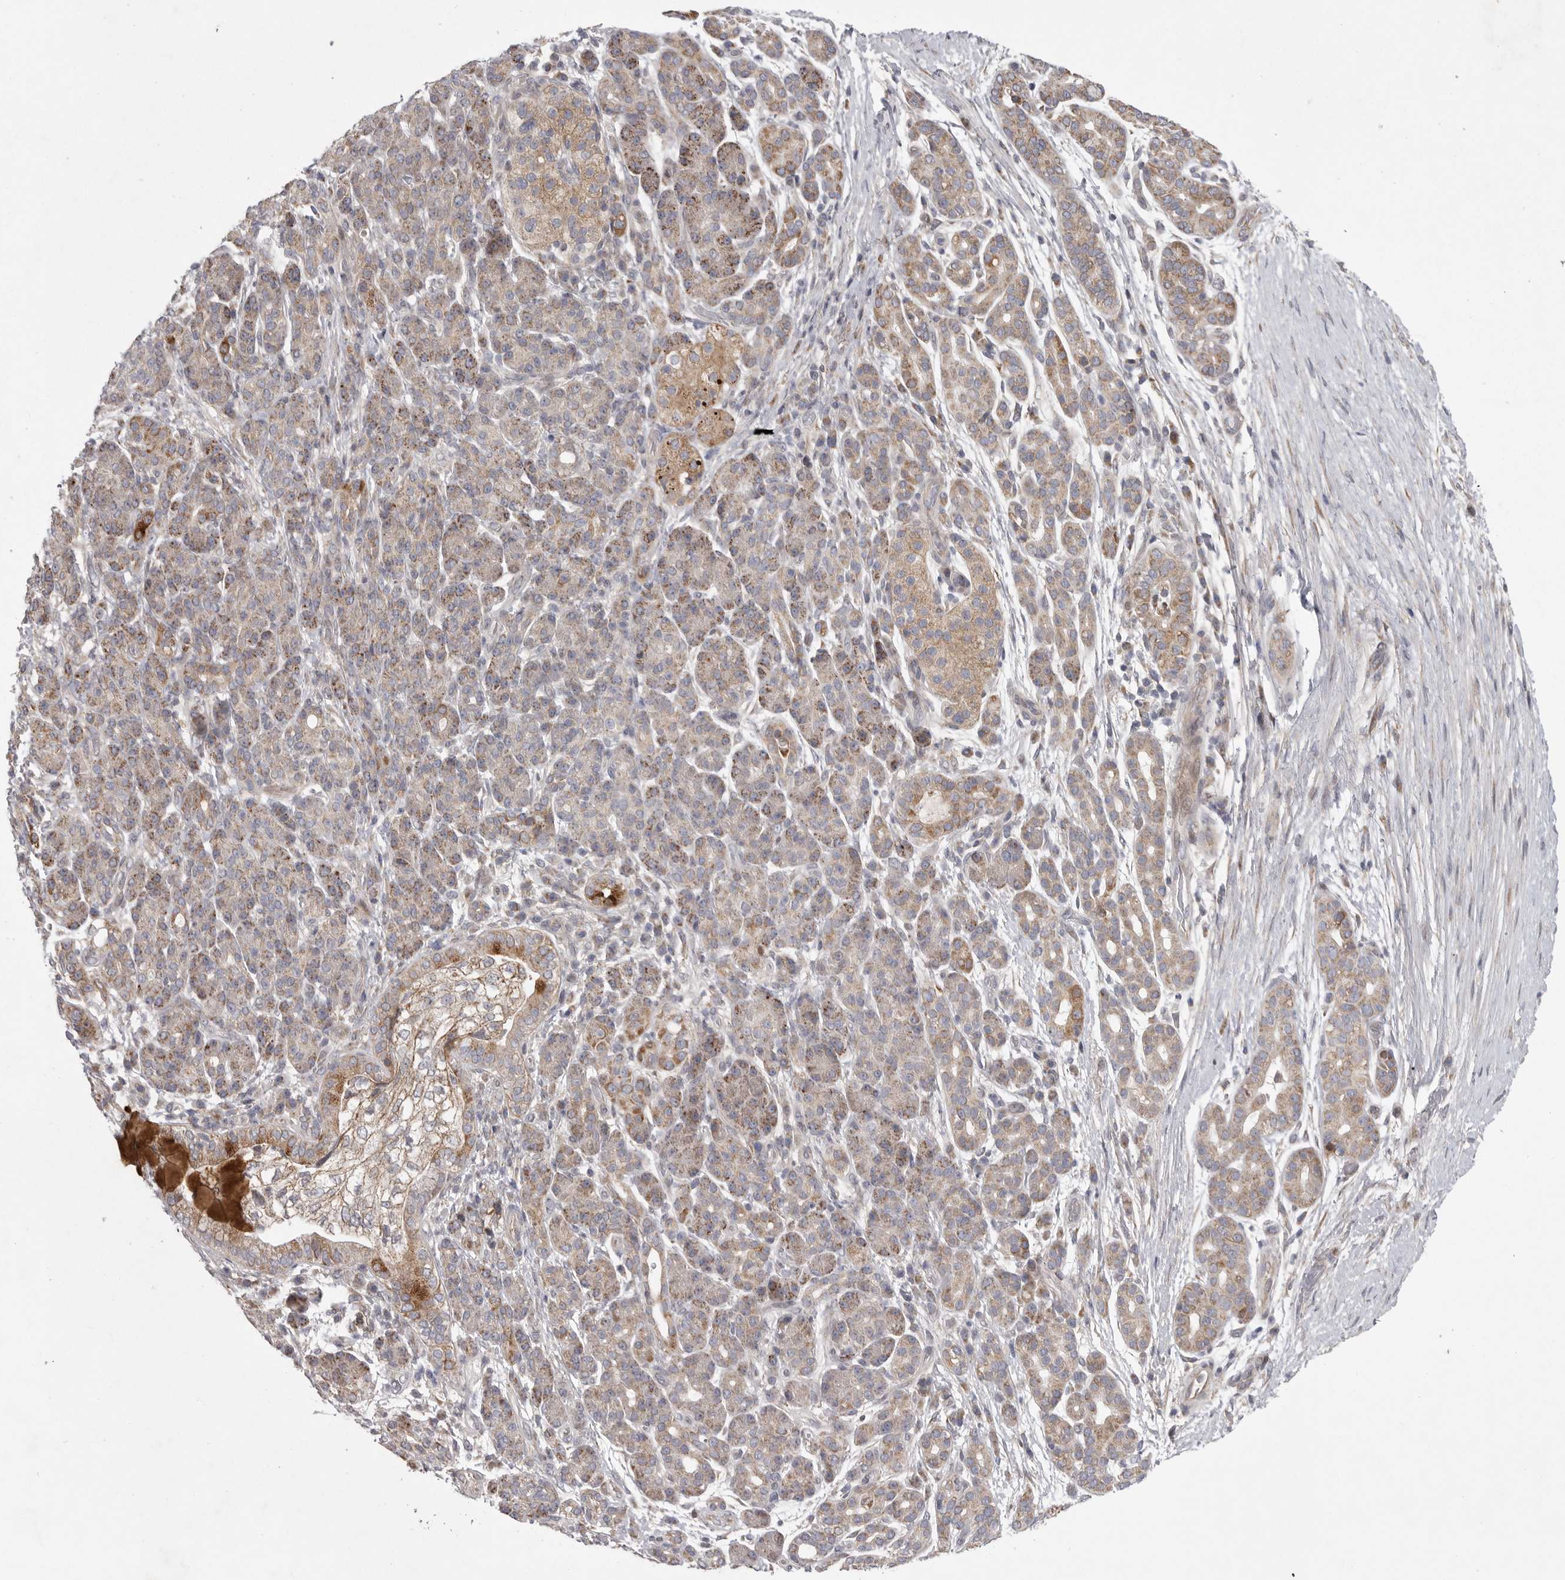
{"staining": {"intensity": "moderate", "quantity": ">75%", "location": "cytoplasmic/membranous"}, "tissue": "pancreatic cancer", "cell_type": "Tumor cells", "image_type": "cancer", "snomed": [{"axis": "morphology", "description": "Adenocarcinoma, NOS"}, {"axis": "topography", "description": "Pancreas"}], "caption": "Human pancreatic cancer (adenocarcinoma) stained with a protein marker exhibits moderate staining in tumor cells.", "gene": "CRP", "patient": {"sex": "male", "age": 72}}